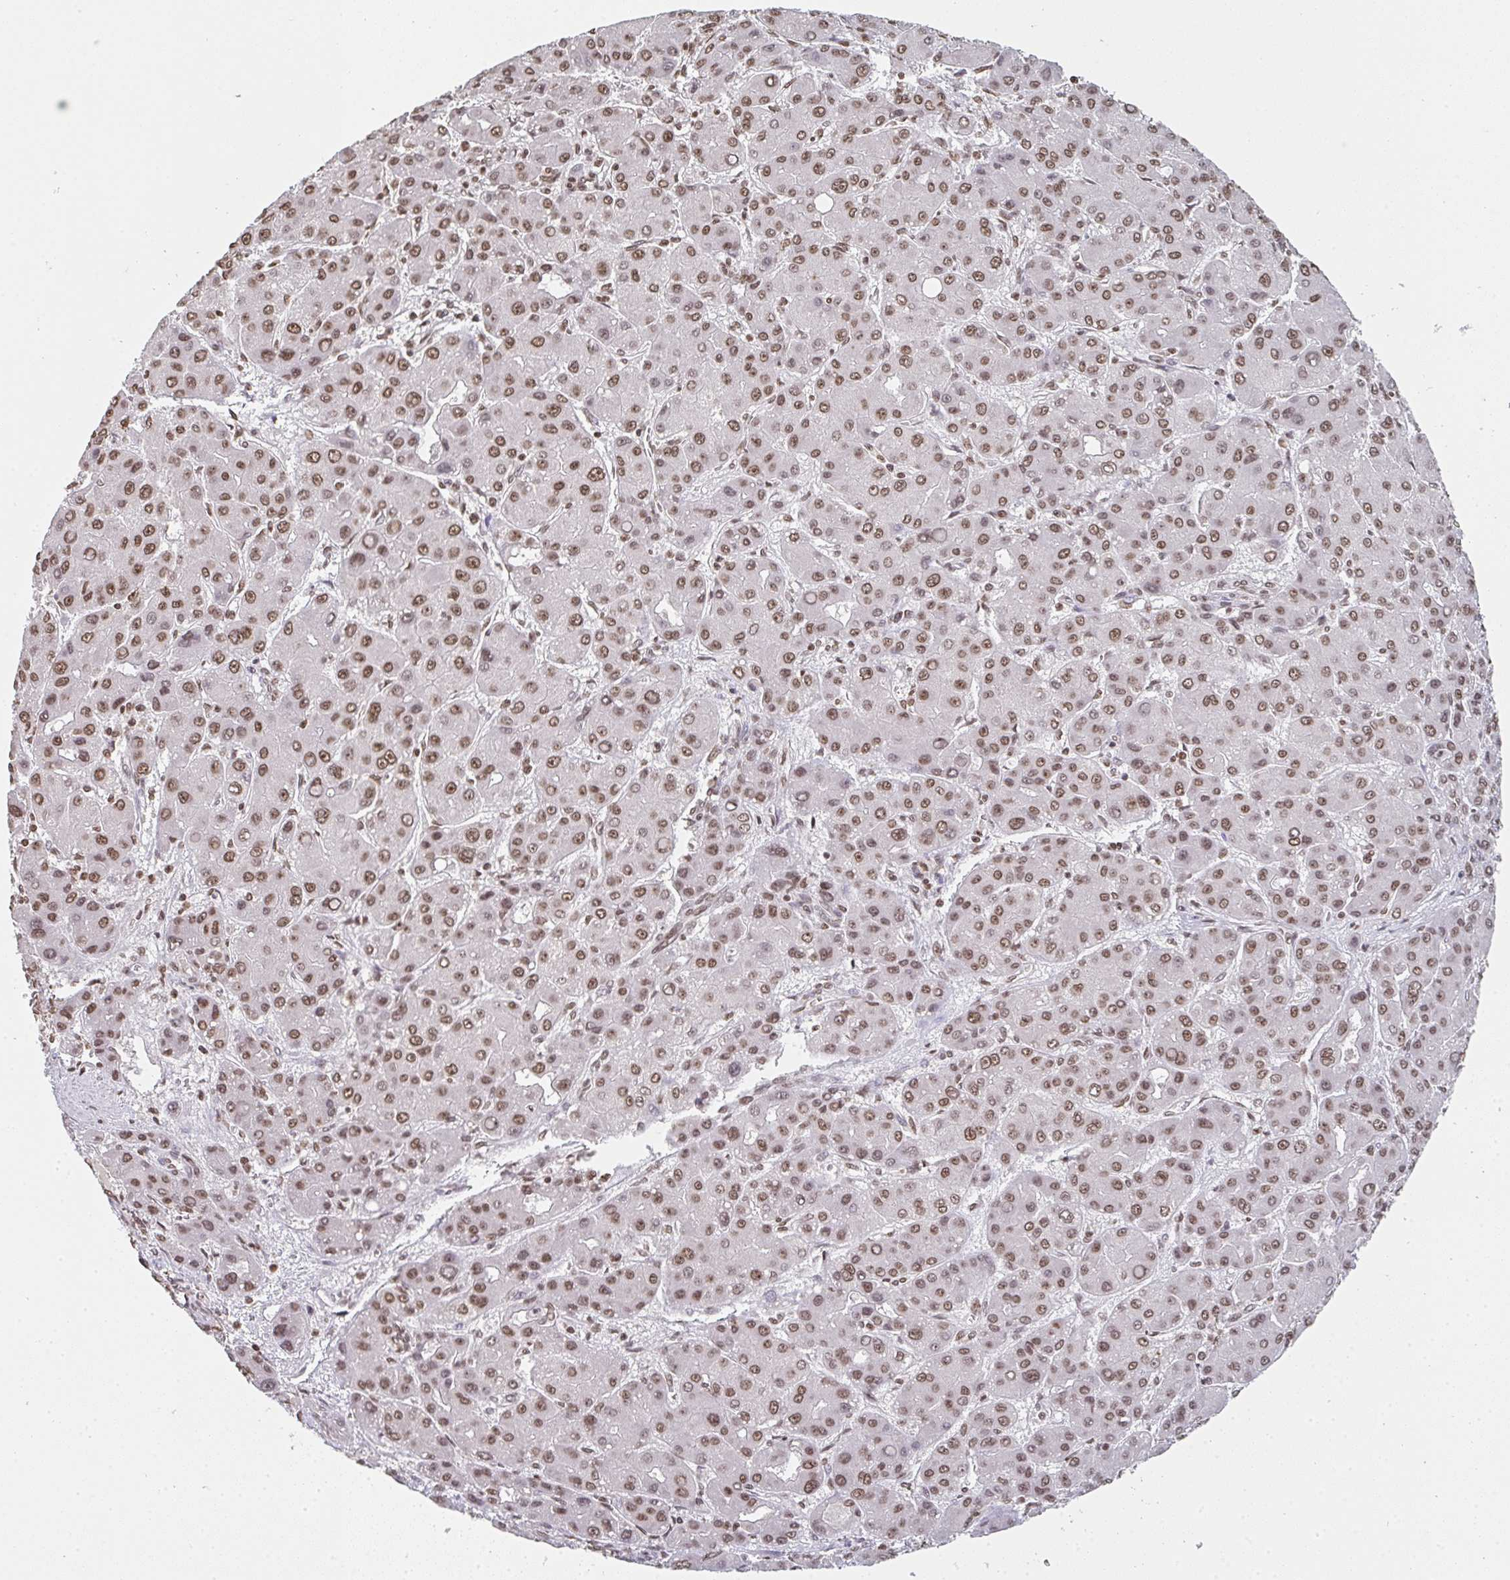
{"staining": {"intensity": "moderate", "quantity": ">75%", "location": "nuclear"}, "tissue": "liver cancer", "cell_type": "Tumor cells", "image_type": "cancer", "snomed": [{"axis": "morphology", "description": "Carcinoma, Hepatocellular, NOS"}, {"axis": "topography", "description": "Liver"}], "caption": "An image showing moderate nuclear expression in about >75% of tumor cells in liver cancer (hepatocellular carcinoma), as visualized by brown immunohistochemical staining.", "gene": "DKC1", "patient": {"sex": "male", "age": 55}}